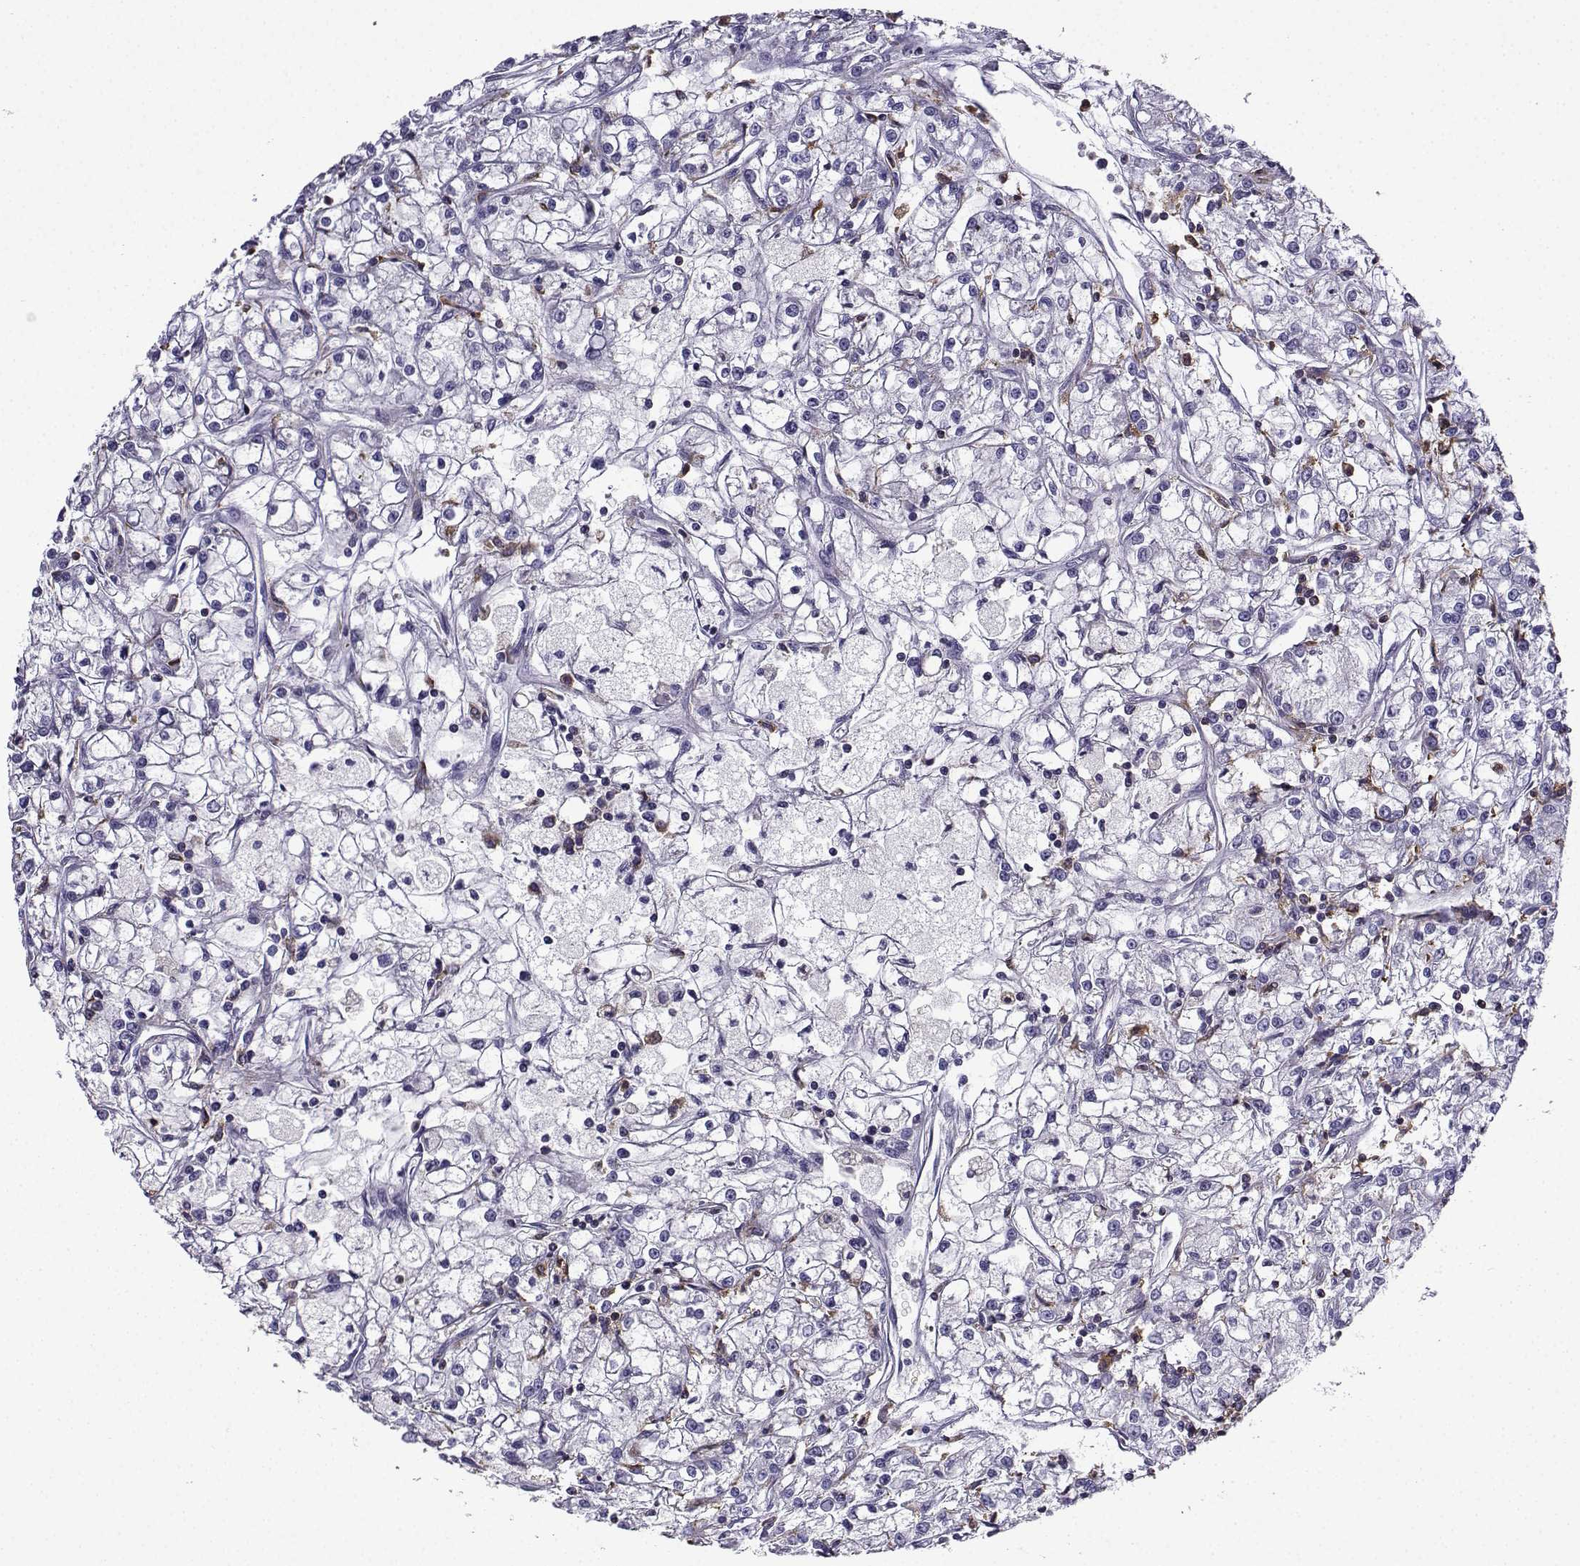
{"staining": {"intensity": "negative", "quantity": "none", "location": "none"}, "tissue": "renal cancer", "cell_type": "Tumor cells", "image_type": "cancer", "snomed": [{"axis": "morphology", "description": "Adenocarcinoma, NOS"}, {"axis": "topography", "description": "Kidney"}], "caption": "Micrograph shows no significant protein staining in tumor cells of renal cancer (adenocarcinoma).", "gene": "DOCK10", "patient": {"sex": "female", "age": 59}}